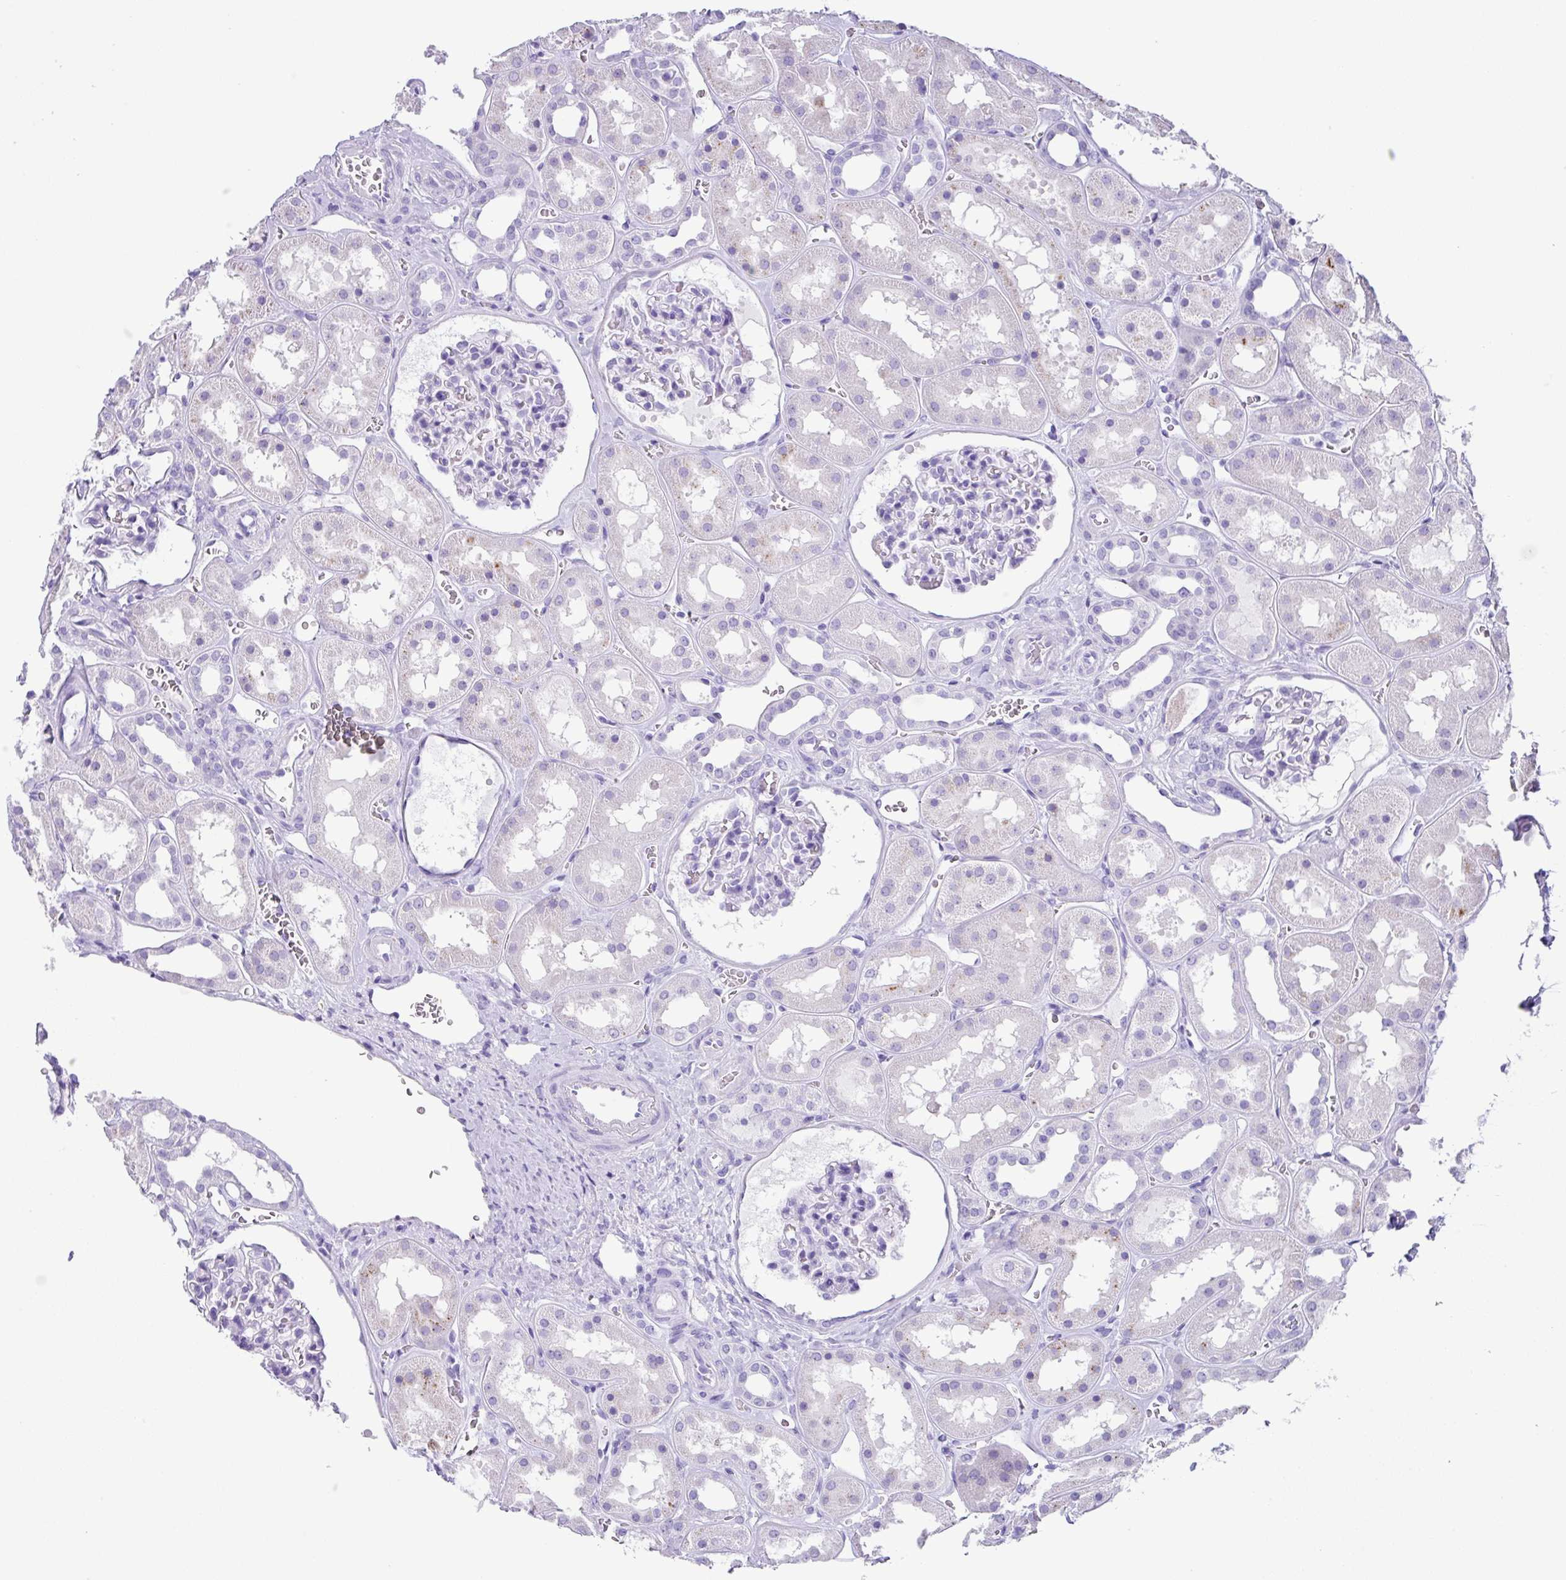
{"staining": {"intensity": "negative", "quantity": "none", "location": "none"}, "tissue": "kidney", "cell_type": "Cells in glomeruli", "image_type": "normal", "snomed": [{"axis": "morphology", "description": "Normal tissue, NOS"}, {"axis": "topography", "description": "Kidney"}], "caption": "This is a histopathology image of immunohistochemistry staining of normal kidney, which shows no staining in cells in glomeruli. Nuclei are stained in blue.", "gene": "ZG16", "patient": {"sex": "female", "age": 41}}